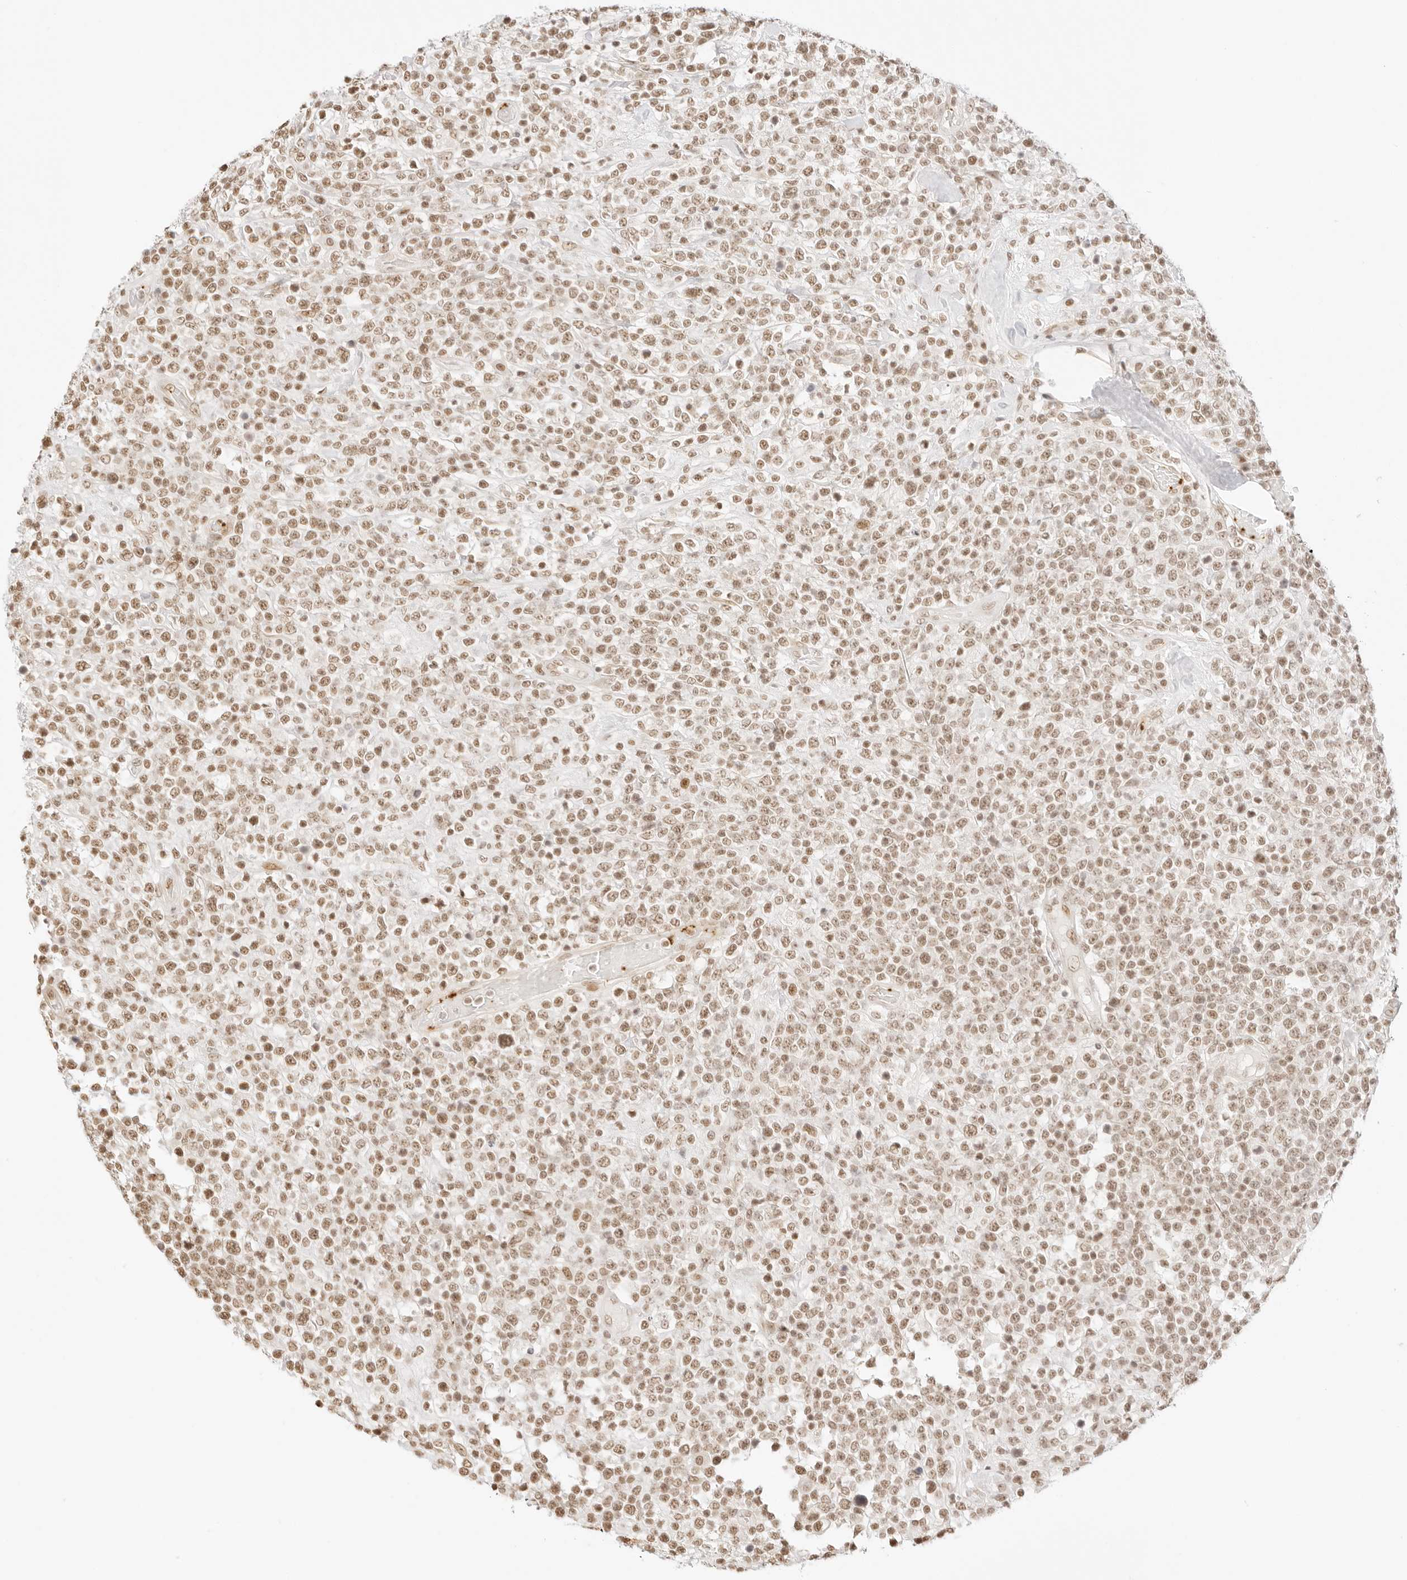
{"staining": {"intensity": "moderate", "quantity": ">75%", "location": "nuclear"}, "tissue": "lymphoma", "cell_type": "Tumor cells", "image_type": "cancer", "snomed": [{"axis": "morphology", "description": "Malignant lymphoma, non-Hodgkin's type, High grade"}, {"axis": "topography", "description": "Colon"}], "caption": "Protein expression analysis of malignant lymphoma, non-Hodgkin's type (high-grade) shows moderate nuclear positivity in about >75% of tumor cells. The staining was performed using DAB (3,3'-diaminobenzidine) to visualize the protein expression in brown, while the nuclei were stained in blue with hematoxylin (Magnification: 20x).", "gene": "GNAS", "patient": {"sex": "female", "age": 53}}